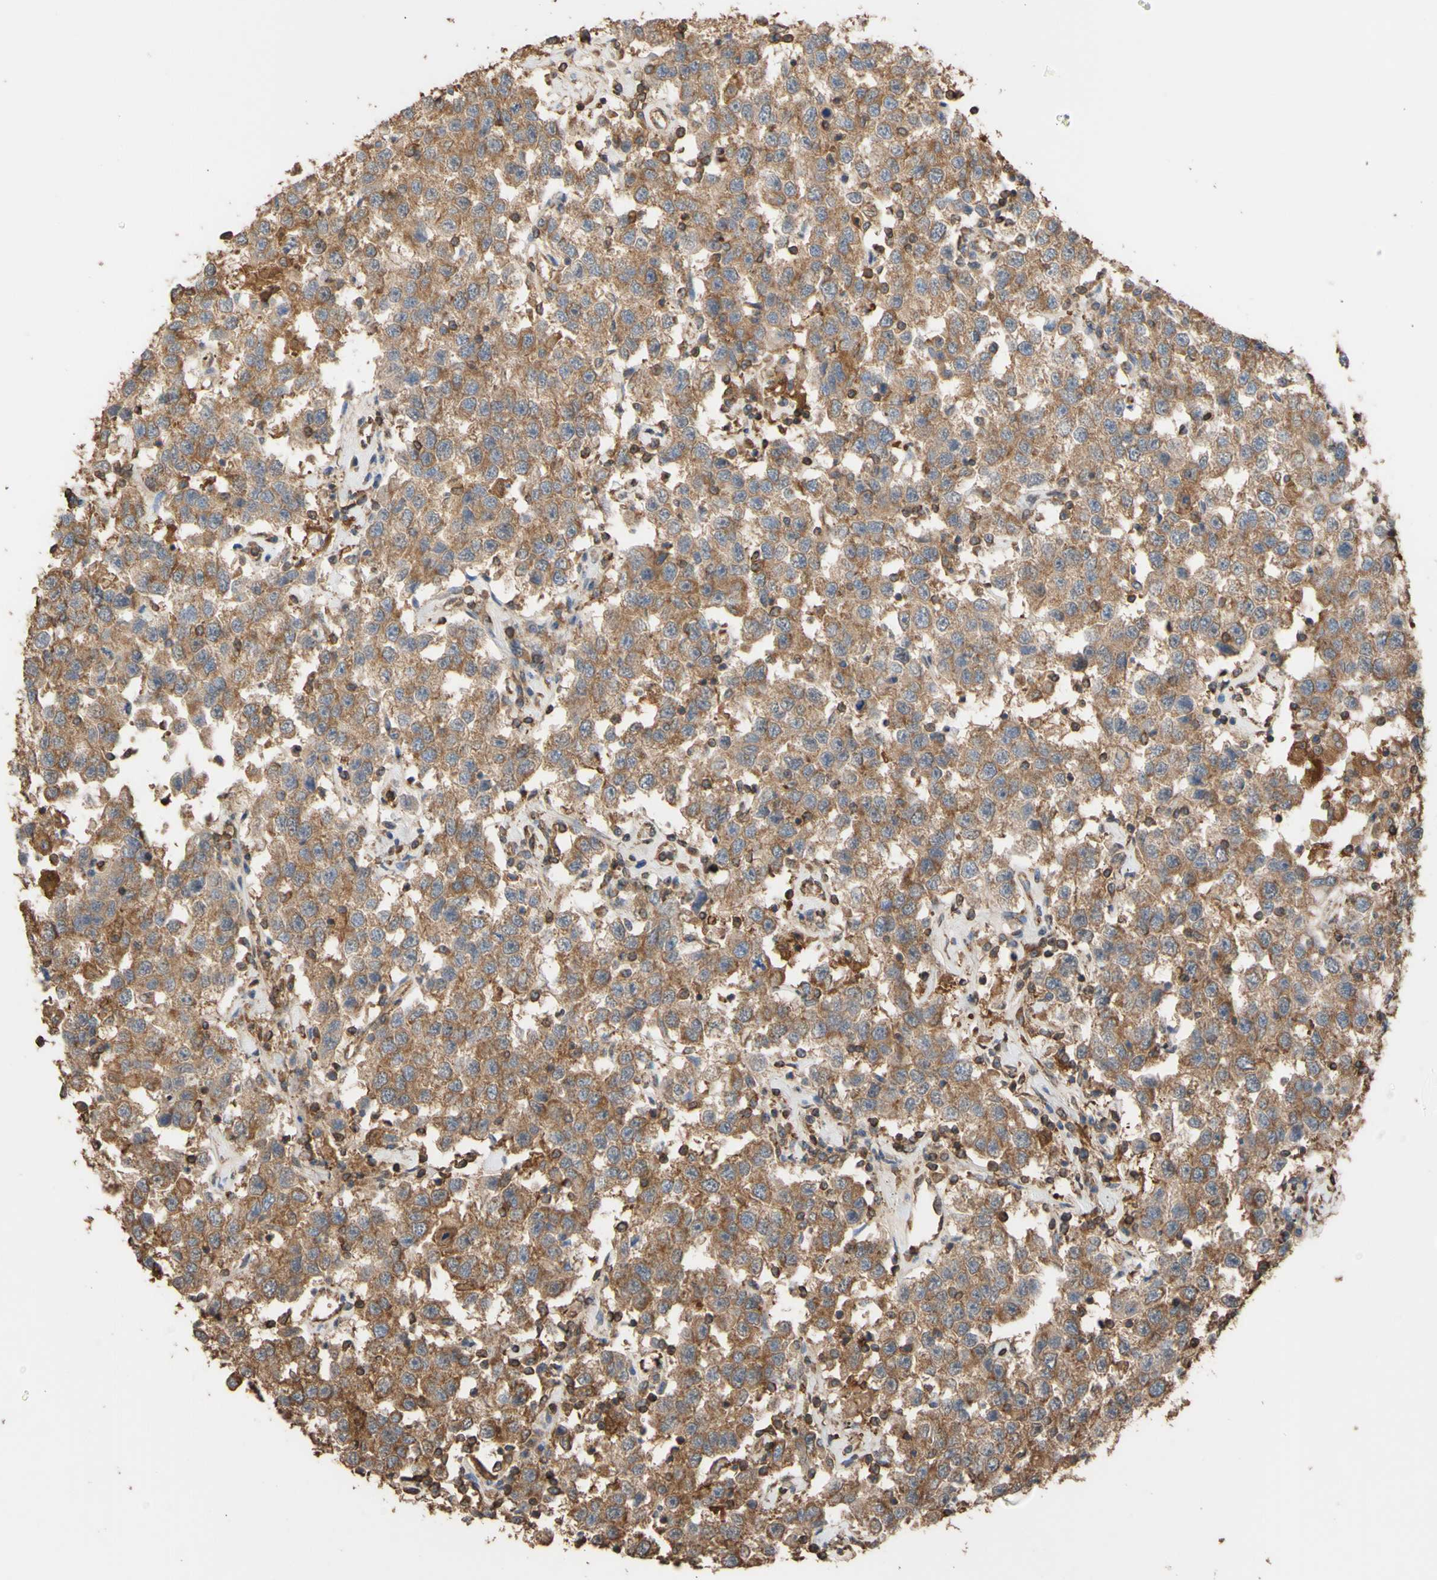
{"staining": {"intensity": "moderate", "quantity": ">75%", "location": "cytoplasmic/membranous"}, "tissue": "testis cancer", "cell_type": "Tumor cells", "image_type": "cancer", "snomed": [{"axis": "morphology", "description": "Seminoma, NOS"}, {"axis": "topography", "description": "Testis"}], "caption": "Protein expression analysis of testis seminoma demonstrates moderate cytoplasmic/membranous positivity in about >75% of tumor cells.", "gene": "ALDH9A1", "patient": {"sex": "male", "age": 41}}